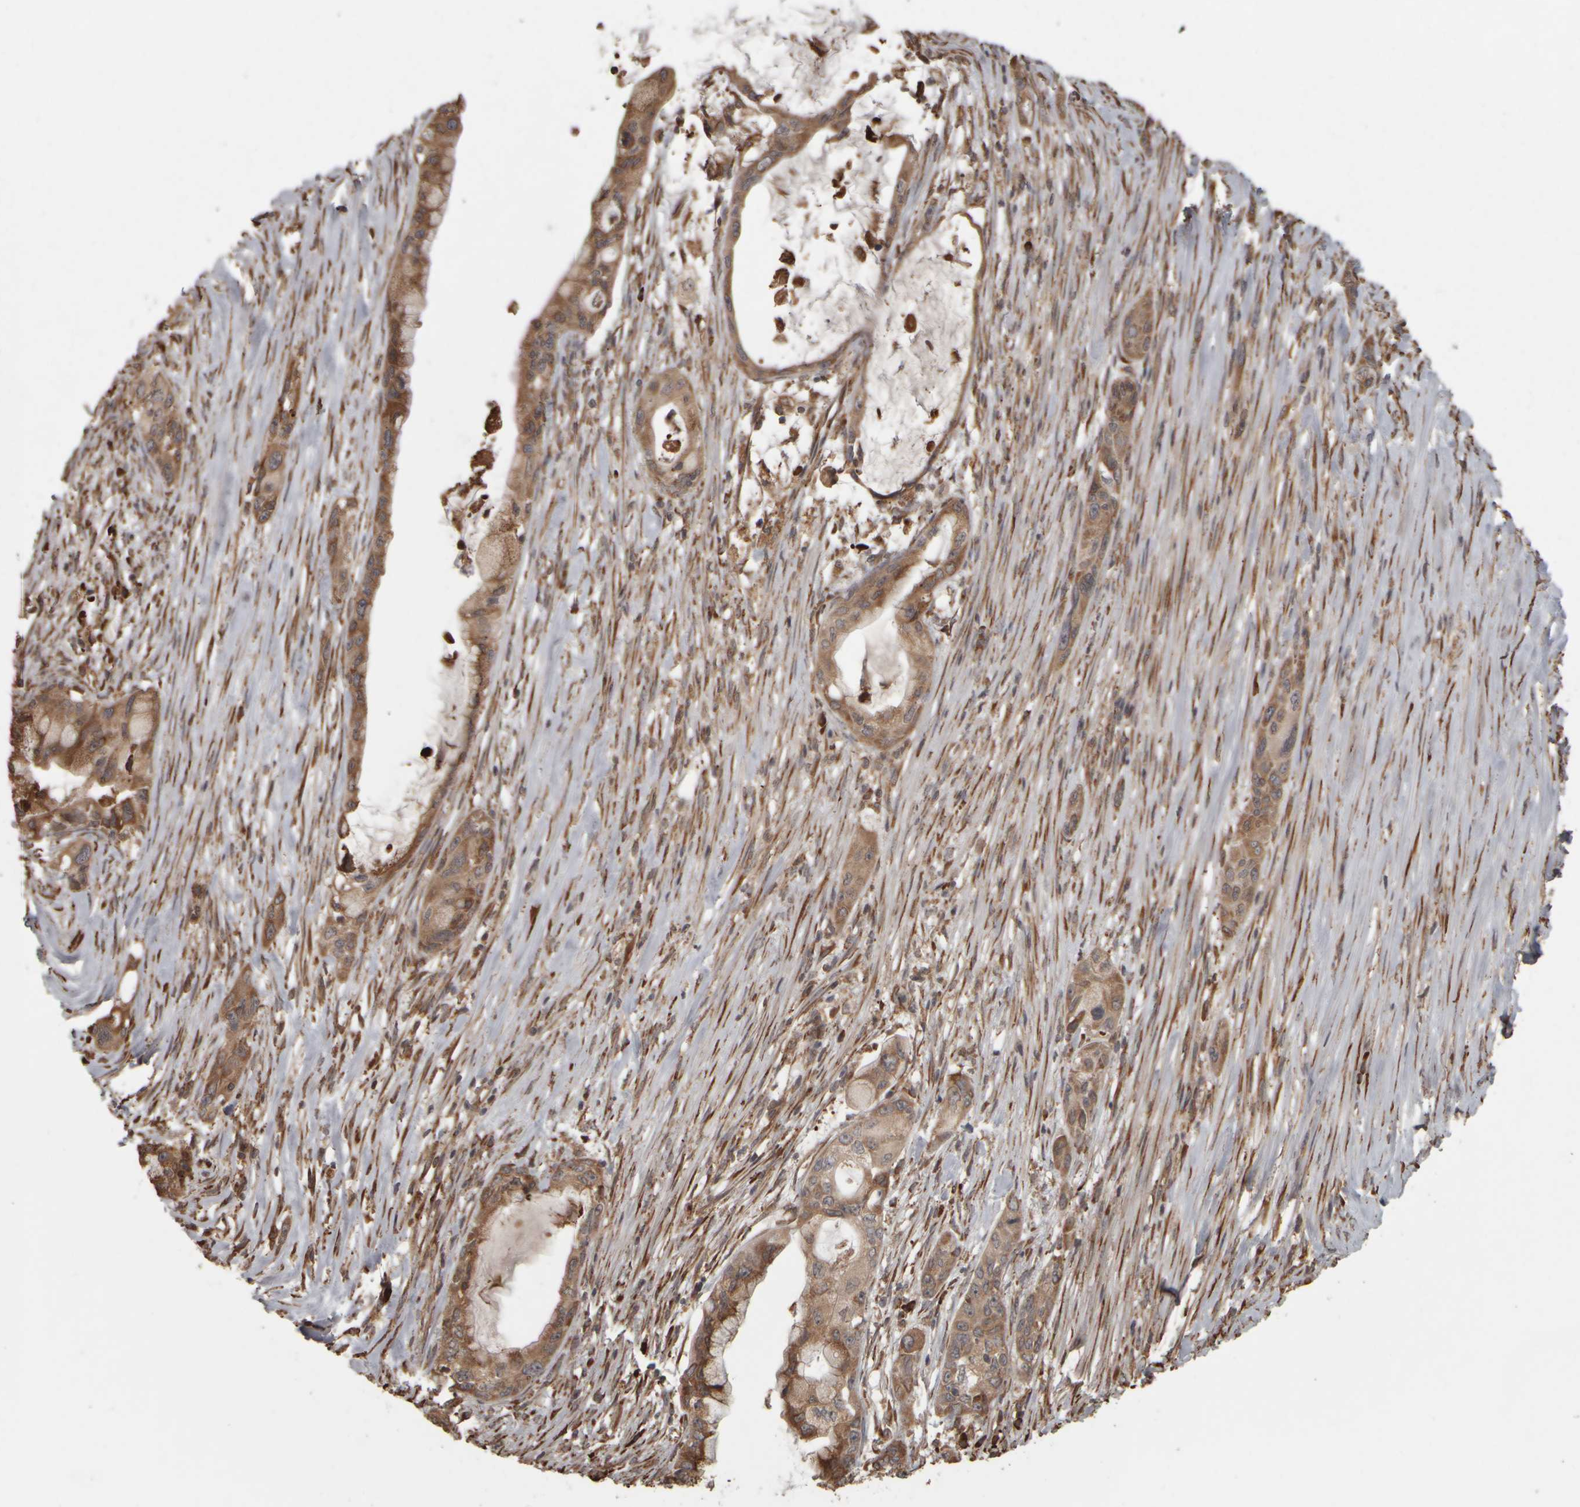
{"staining": {"intensity": "moderate", "quantity": ">75%", "location": "cytoplasmic/membranous"}, "tissue": "pancreatic cancer", "cell_type": "Tumor cells", "image_type": "cancer", "snomed": [{"axis": "morphology", "description": "Adenocarcinoma, NOS"}, {"axis": "topography", "description": "Pancreas"}], "caption": "Immunohistochemistry micrograph of human pancreatic cancer (adenocarcinoma) stained for a protein (brown), which displays medium levels of moderate cytoplasmic/membranous staining in approximately >75% of tumor cells.", "gene": "AGBL3", "patient": {"sex": "male", "age": 53}}